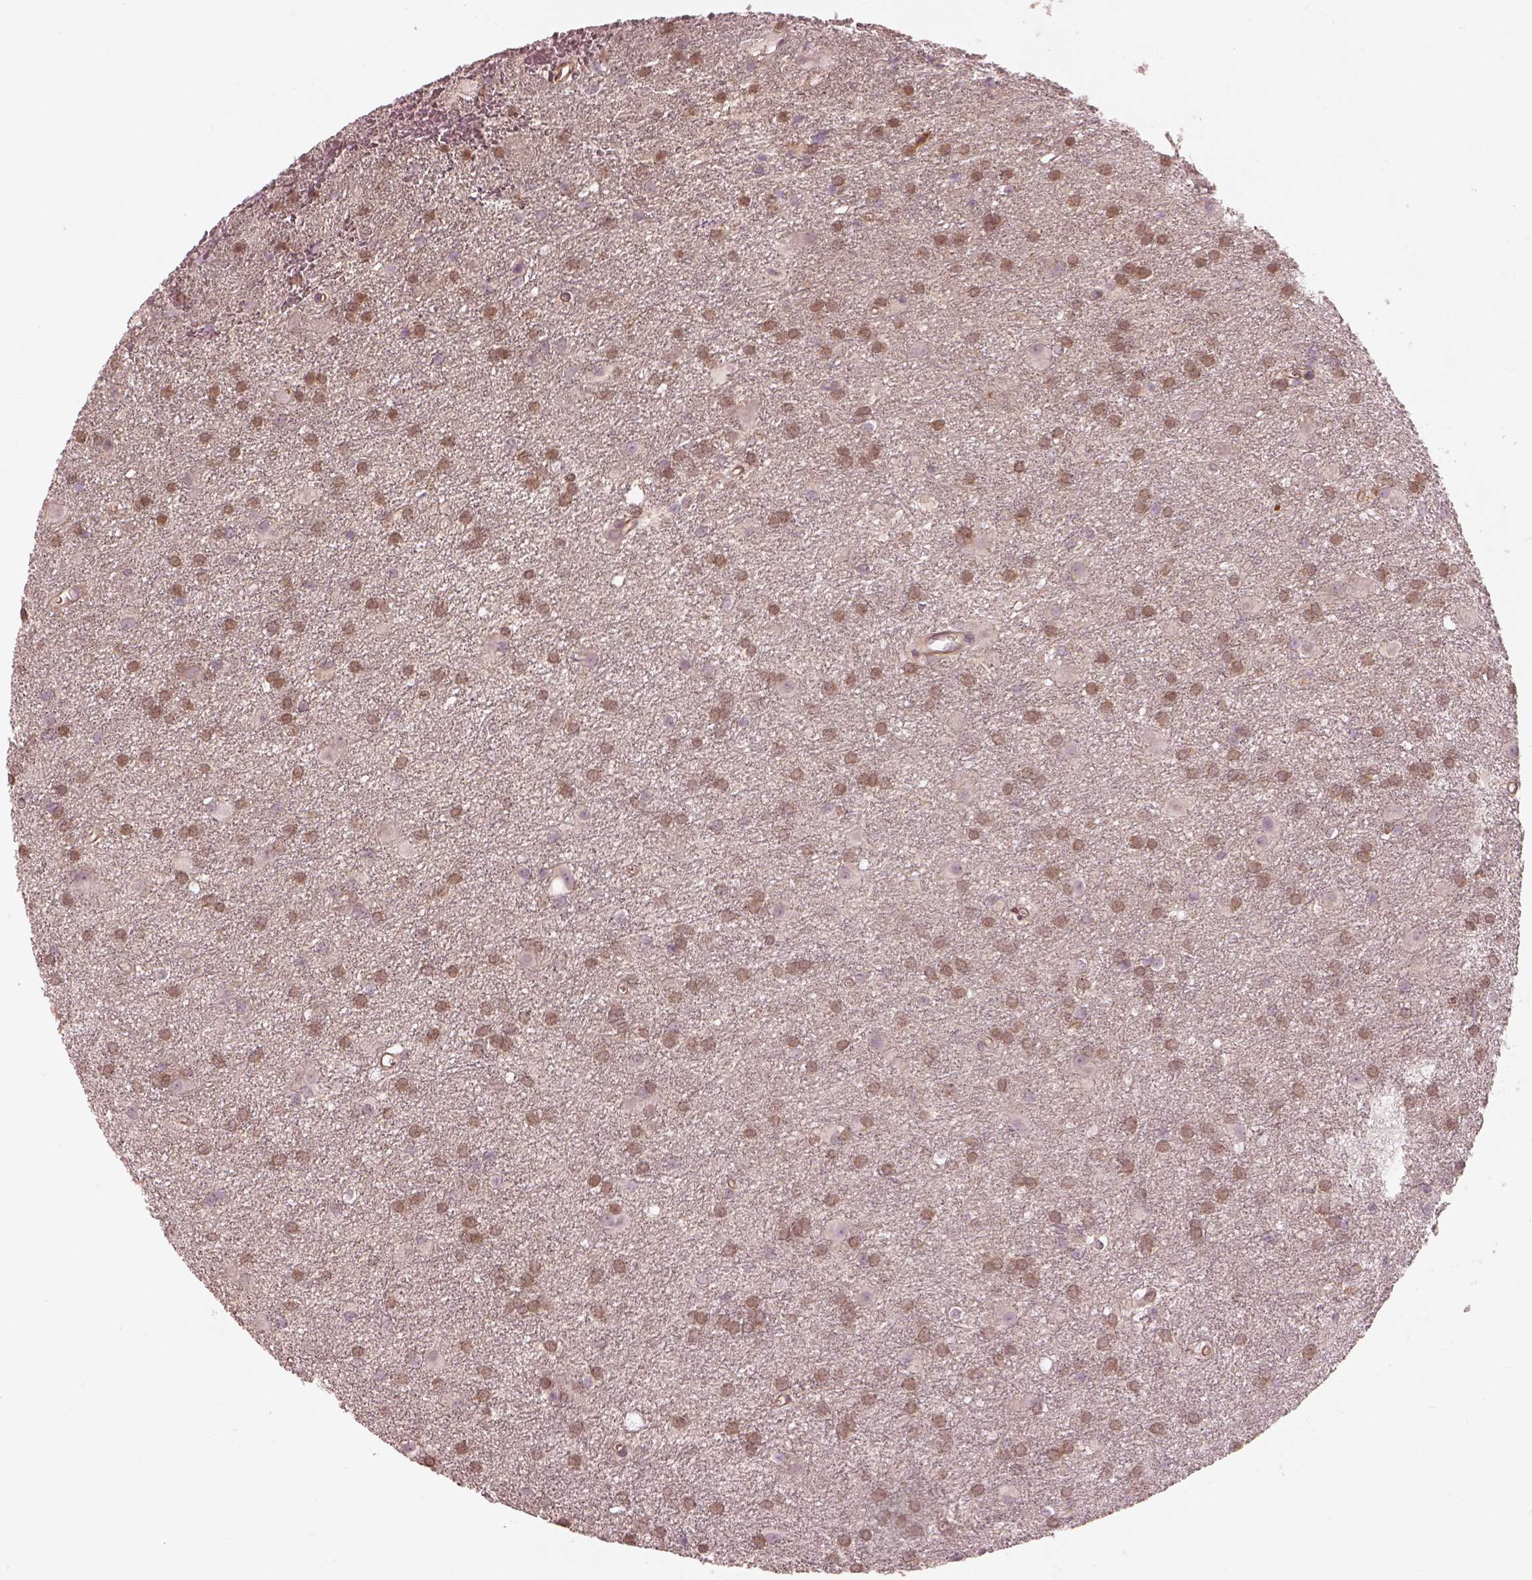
{"staining": {"intensity": "weak", "quantity": ">75%", "location": "cytoplasmic/membranous"}, "tissue": "glioma", "cell_type": "Tumor cells", "image_type": "cancer", "snomed": [{"axis": "morphology", "description": "Glioma, malignant, Low grade"}, {"axis": "topography", "description": "Brain"}], "caption": "IHC image of neoplastic tissue: glioma stained using immunohistochemistry (IHC) exhibits low levels of weak protein expression localized specifically in the cytoplasmic/membranous of tumor cells, appearing as a cytoplasmic/membranous brown color.", "gene": "FAM107B", "patient": {"sex": "male", "age": 58}}